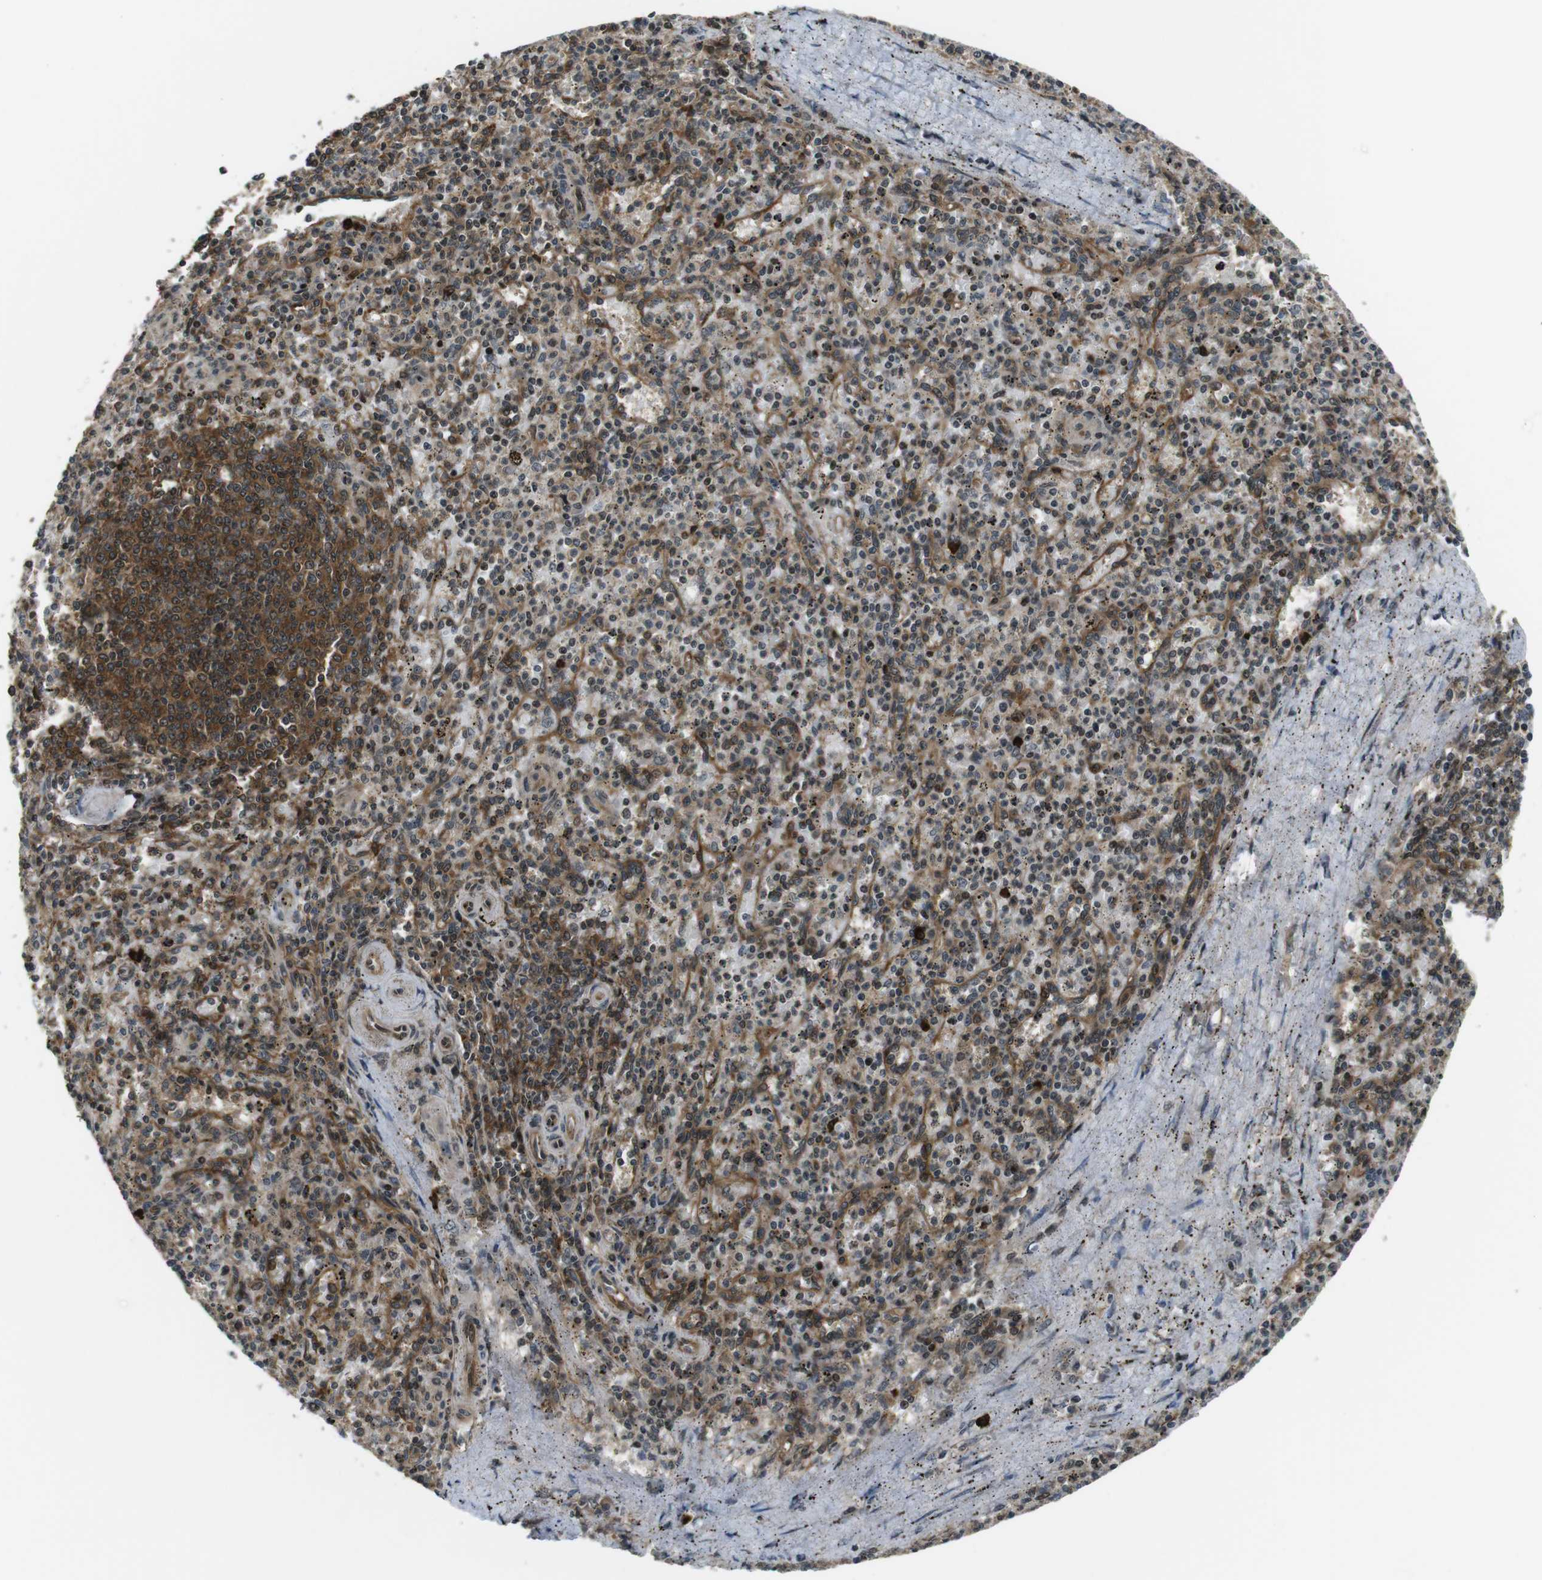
{"staining": {"intensity": "weak", "quantity": "25%-75%", "location": "cytoplasmic/membranous,nuclear"}, "tissue": "spleen", "cell_type": "Cells in red pulp", "image_type": "normal", "snomed": [{"axis": "morphology", "description": "Normal tissue, NOS"}, {"axis": "topography", "description": "Spleen"}], "caption": "Immunohistochemistry of benign human spleen shows low levels of weak cytoplasmic/membranous,nuclear positivity in about 25%-75% of cells in red pulp.", "gene": "TIAM2", "patient": {"sex": "male", "age": 72}}